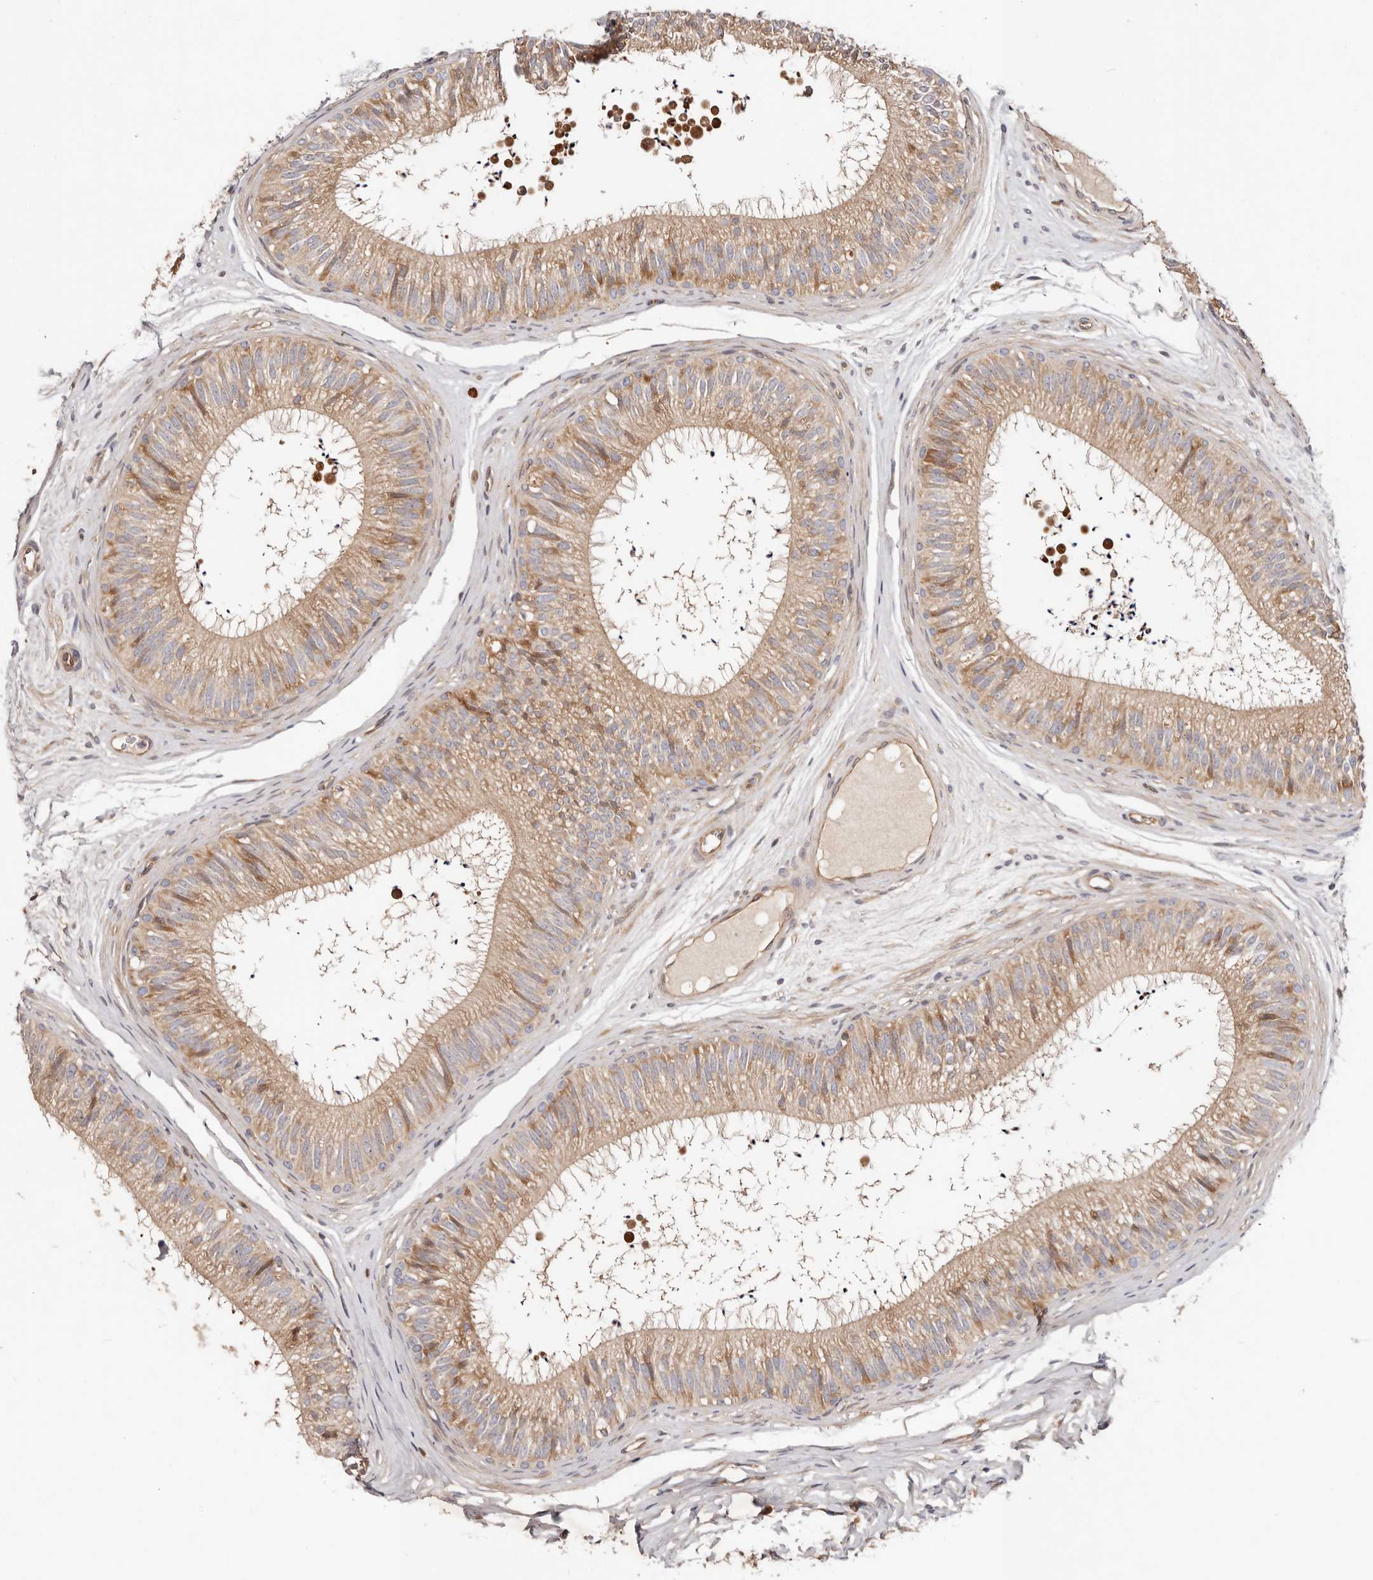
{"staining": {"intensity": "moderate", "quantity": ">75%", "location": "cytoplasmic/membranous"}, "tissue": "epididymis", "cell_type": "Glandular cells", "image_type": "normal", "snomed": [{"axis": "morphology", "description": "Normal tissue, NOS"}, {"axis": "topography", "description": "Epididymis"}], "caption": "IHC of benign human epididymis shows medium levels of moderate cytoplasmic/membranous expression in about >75% of glandular cells. The staining was performed using DAB (3,3'-diaminobenzidine), with brown indicating positive protein expression. Nuclei are stained blue with hematoxylin.", "gene": "MACF1", "patient": {"sex": "male", "age": 29}}